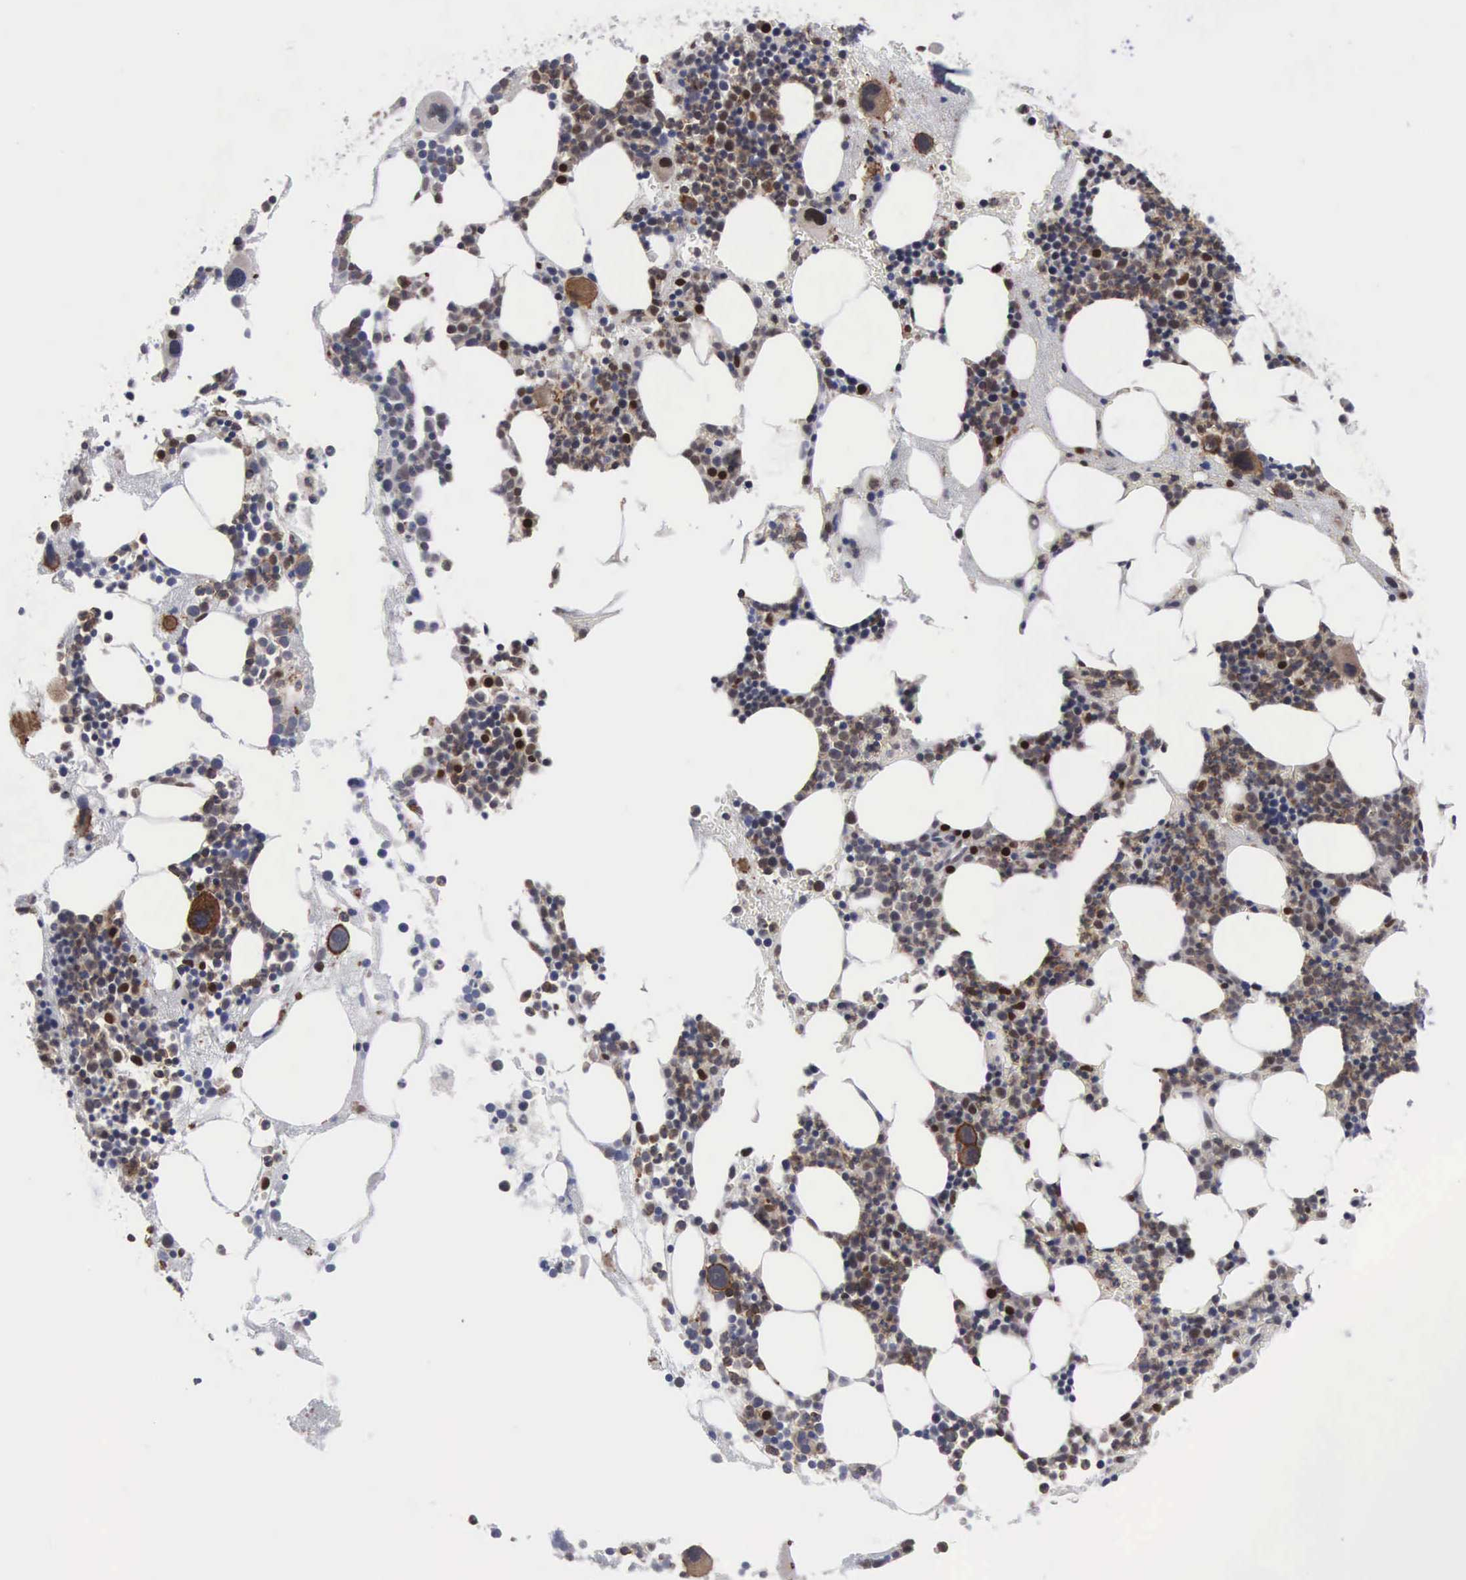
{"staining": {"intensity": "strong", "quantity": "25%-75%", "location": "cytoplasmic/membranous,nuclear"}, "tissue": "bone marrow", "cell_type": "Hematopoietic cells", "image_type": "normal", "snomed": [{"axis": "morphology", "description": "Normal tissue, NOS"}, {"axis": "topography", "description": "Bone marrow"}], "caption": "Normal bone marrow reveals strong cytoplasmic/membranous,nuclear expression in approximately 25%-75% of hematopoietic cells The staining is performed using DAB (3,3'-diaminobenzidine) brown chromogen to label protein expression. The nuclei are counter-stained blue using hematoxylin..", "gene": "TRMT5", "patient": {"sex": "male", "age": 75}}